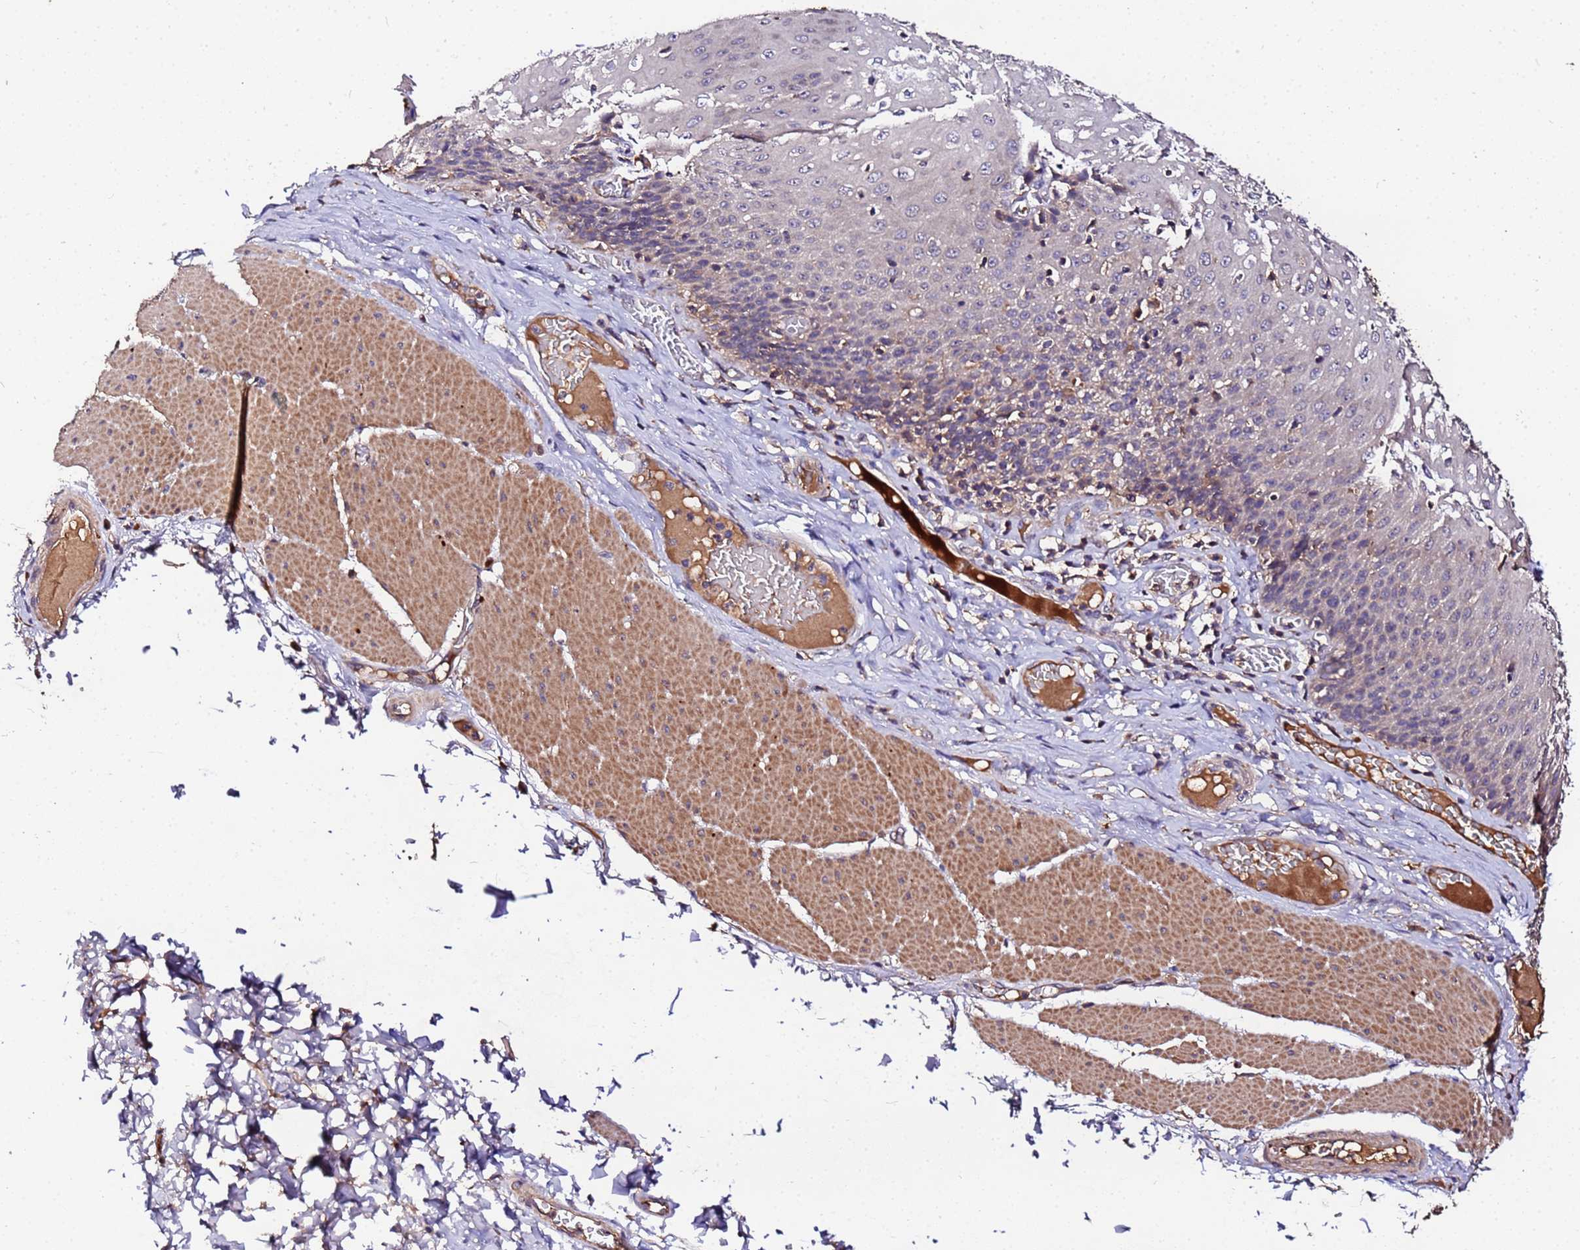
{"staining": {"intensity": "weak", "quantity": "25%-75%", "location": "cytoplasmic/membranous"}, "tissue": "esophagus", "cell_type": "Squamous epithelial cells", "image_type": "normal", "snomed": [{"axis": "morphology", "description": "Normal tissue, NOS"}, {"axis": "topography", "description": "Esophagus"}], "caption": "IHC (DAB) staining of unremarkable human esophagus shows weak cytoplasmic/membranous protein expression in about 25%-75% of squamous epithelial cells. (Stains: DAB in brown, nuclei in blue, Microscopy: brightfield microscopy at high magnification).", "gene": "MTERF1", "patient": {"sex": "male", "age": 60}}